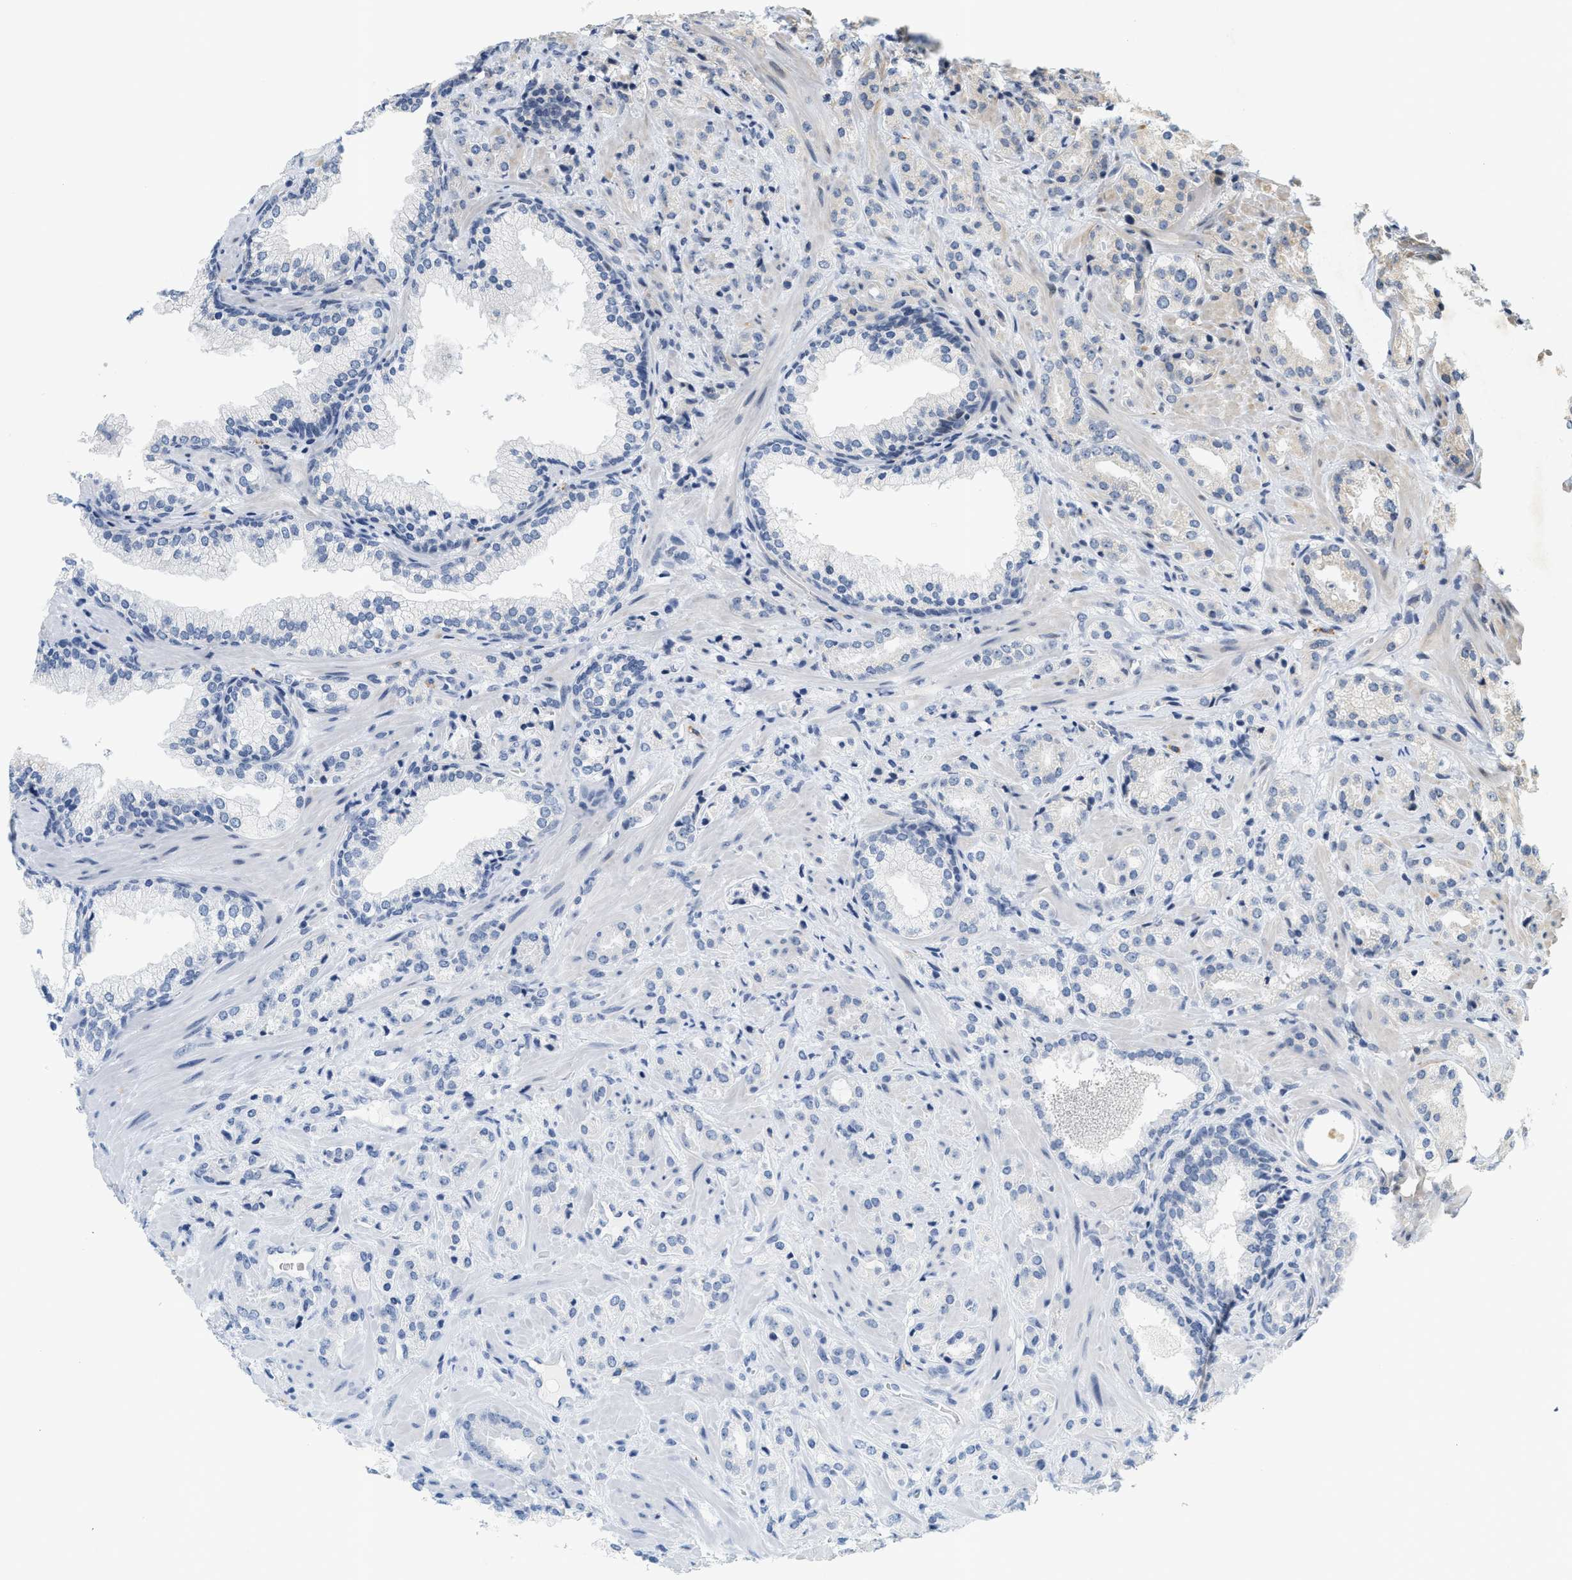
{"staining": {"intensity": "negative", "quantity": "none", "location": "none"}, "tissue": "prostate cancer", "cell_type": "Tumor cells", "image_type": "cancer", "snomed": [{"axis": "morphology", "description": "Adenocarcinoma, High grade"}, {"axis": "topography", "description": "Prostate"}], "caption": "The image exhibits no significant positivity in tumor cells of high-grade adenocarcinoma (prostate). Nuclei are stained in blue.", "gene": "KMT2A", "patient": {"sex": "male", "age": 64}}